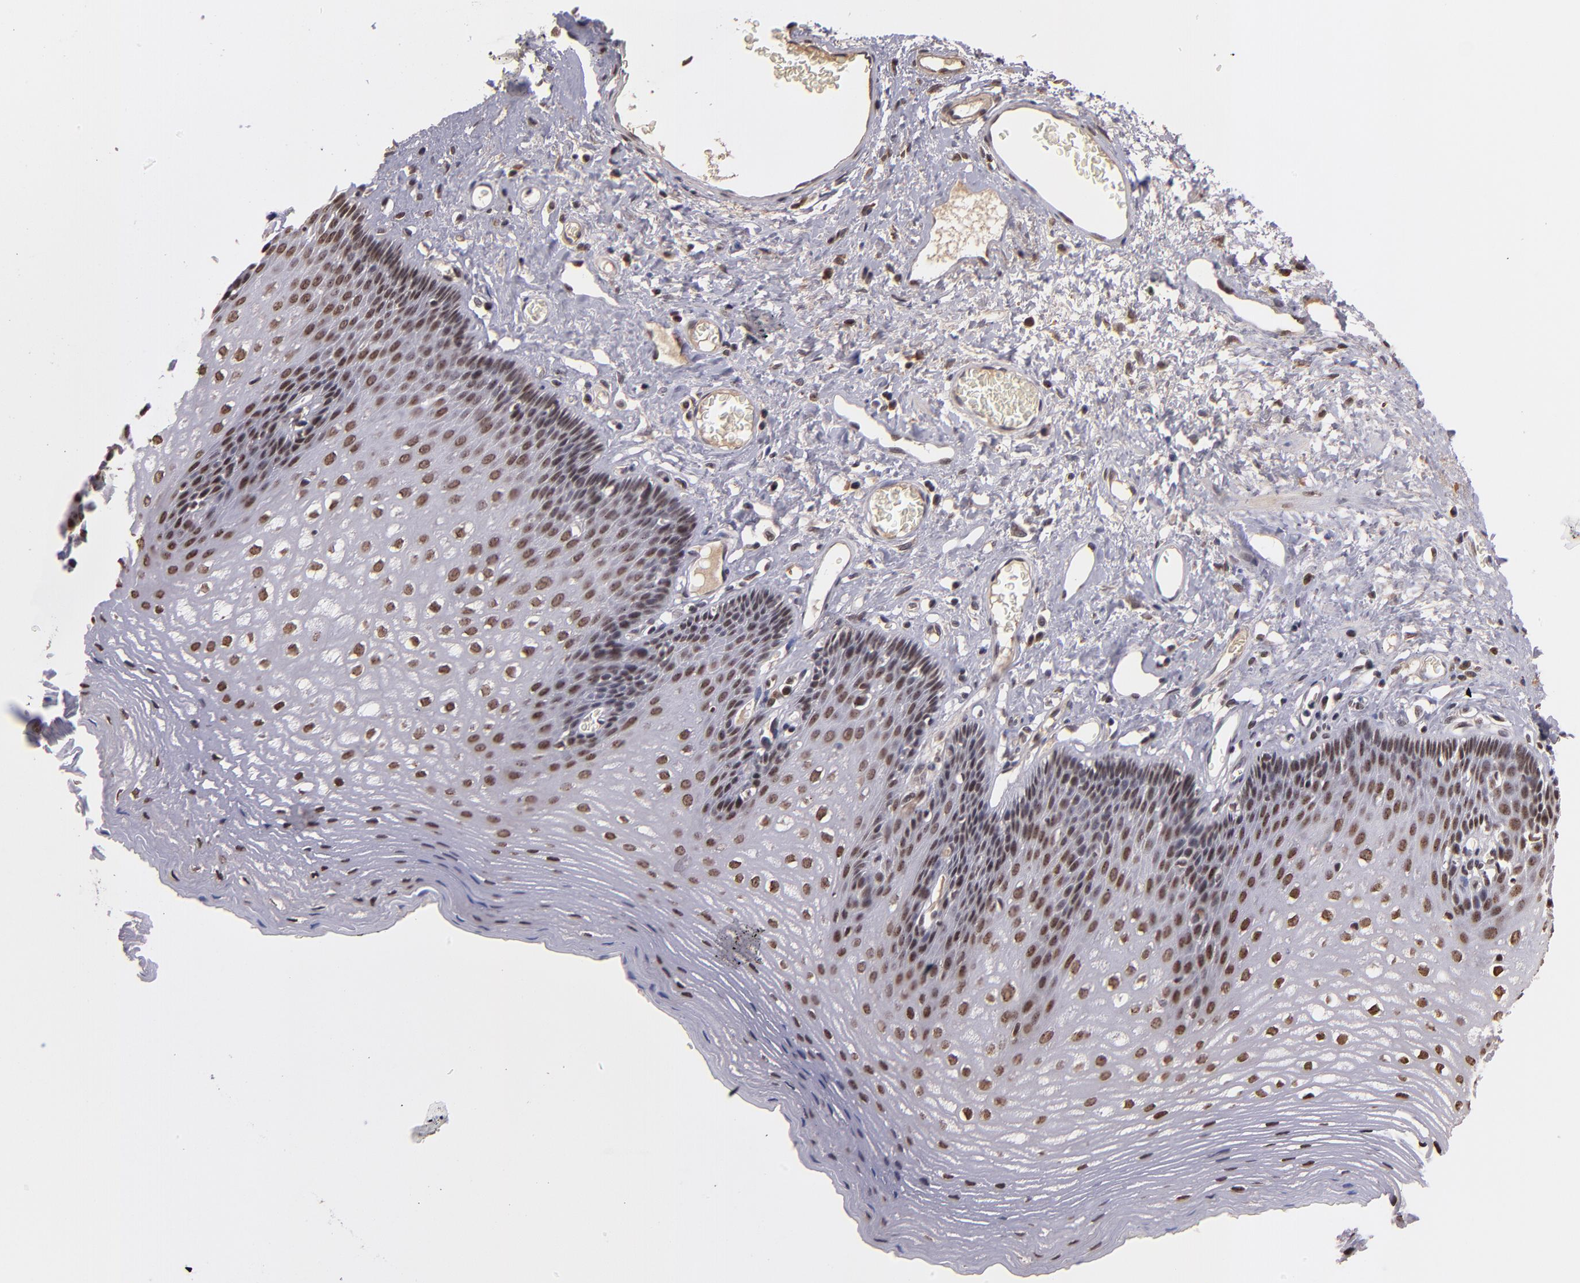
{"staining": {"intensity": "moderate", "quantity": ">75%", "location": "nuclear"}, "tissue": "esophagus", "cell_type": "Squamous epithelial cells", "image_type": "normal", "snomed": [{"axis": "morphology", "description": "Normal tissue, NOS"}, {"axis": "topography", "description": "Esophagus"}], "caption": "This image shows benign esophagus stained with immunohistochemistry to label a protein in brown. The nuclear of squamous epithelial cells show moderate positivity for the protein. Nuclei are counter-stained blue.", "gene": "ABHD12B", "patient": {"sex": "female", "age": 70}}